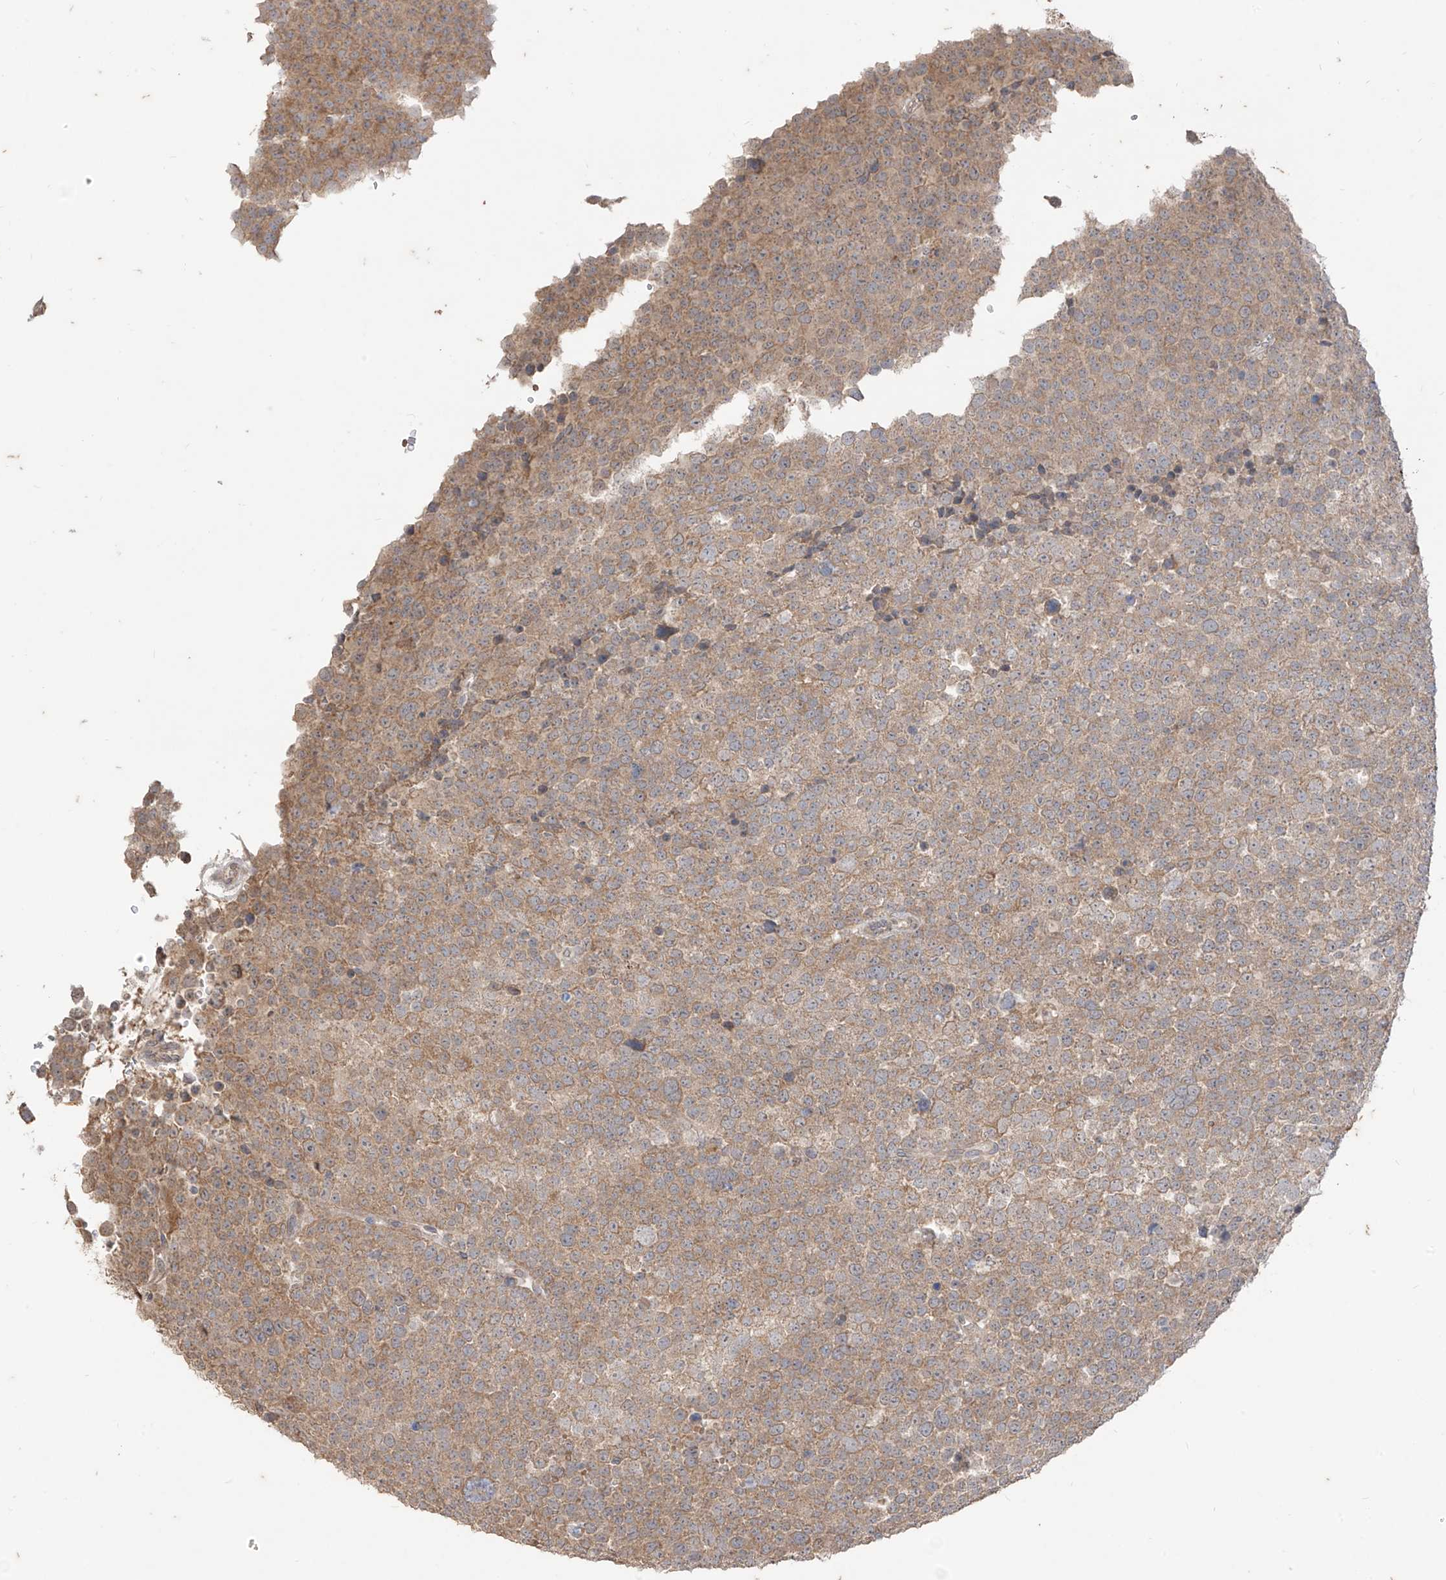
{"staining": {"intensity": "moderate", "quantity": ">75%", "location": "cytoplasmic/membranous"}, "tissue": "testis cancer", "cell_type": "Tumor cells", "image_type": "cancer", "snomed": [{"axis": "morphology", "description": "Seminoma, NOS"}, {"axis": "topography", "description": "Testis"}], "caption": "Protein analysis of testis cancer tissue demonstrates moderate cytoplasmic/membranous staining in approximately >75% of tumor cells. The staining is performed using DAB brown chromogen to label protein expression. The nuclei are counter-stained blue using hematoxylin.", "gene": "MTUS2", "patient": {"sex": "male", "age": 71}}